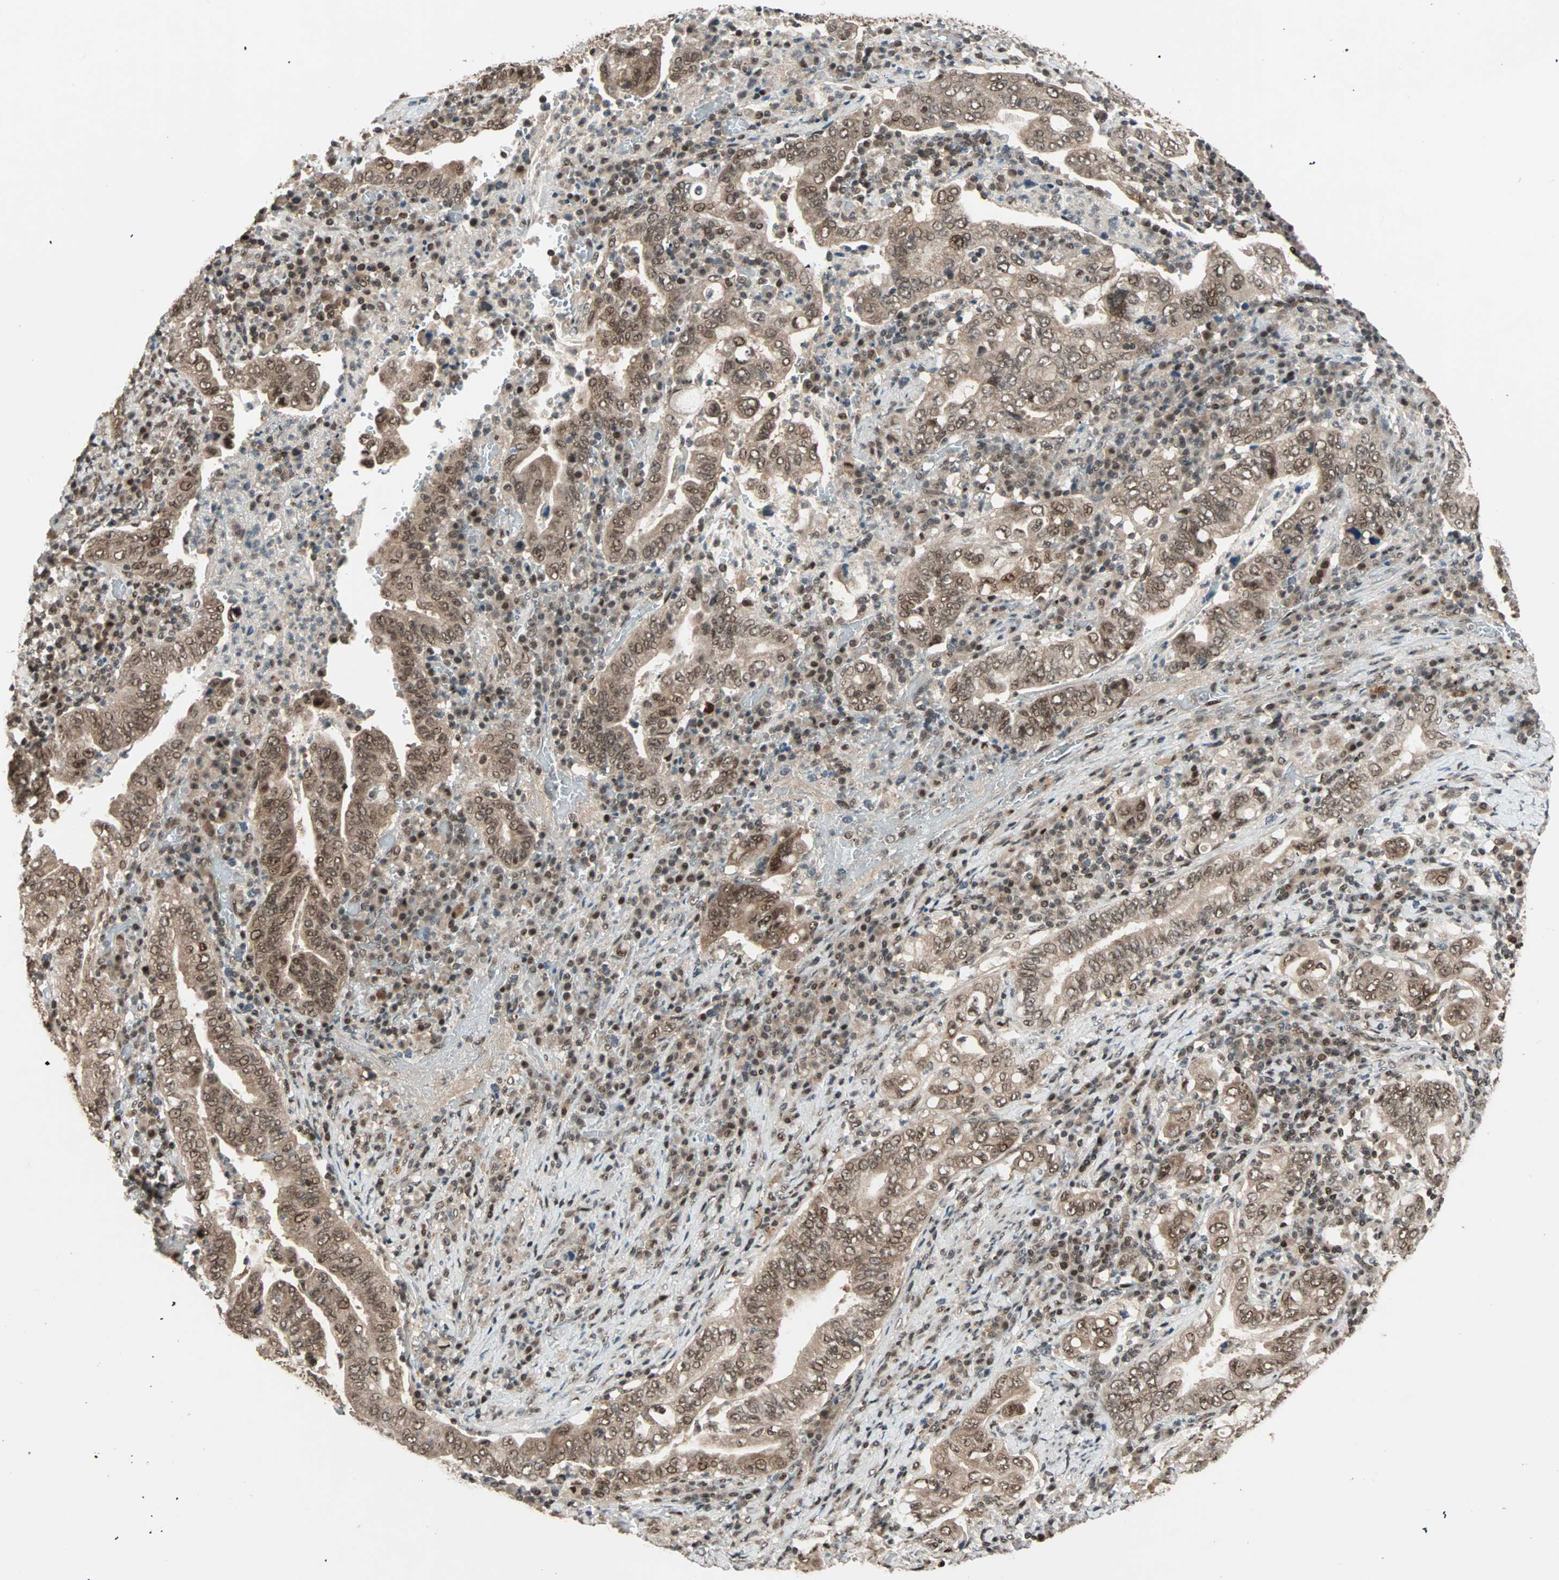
{"staining": {"intensity": "moderate", "quantity": ">75%", "location": "cytoplasmic/membranous,nuclear"}, "tissue": "stomach cancer", "cell_type": "Tumor cells", "image_type": "cancer", "snomed": [{"axis": "morphology", "description": "Normal tissue, NOS"}, {"axis": "morphology", "description": "Adenocarcinoma, NOS"}, {"axis": "topography", "description": "Esophagus"}, {"axis": "topography", "description": "Stomach, upper"}, {"axis": "topography", "description": "Peripheral nerve tissue"}], "caption": "The histopathology image shows a brown stain indicating the presence of a protein in the cytoplasmic/membranous and nuclear of tumor cells in stomach adenocarcinoma.", "gene": "ZNF44", "patient": {"sex": "male", "age": 62}}